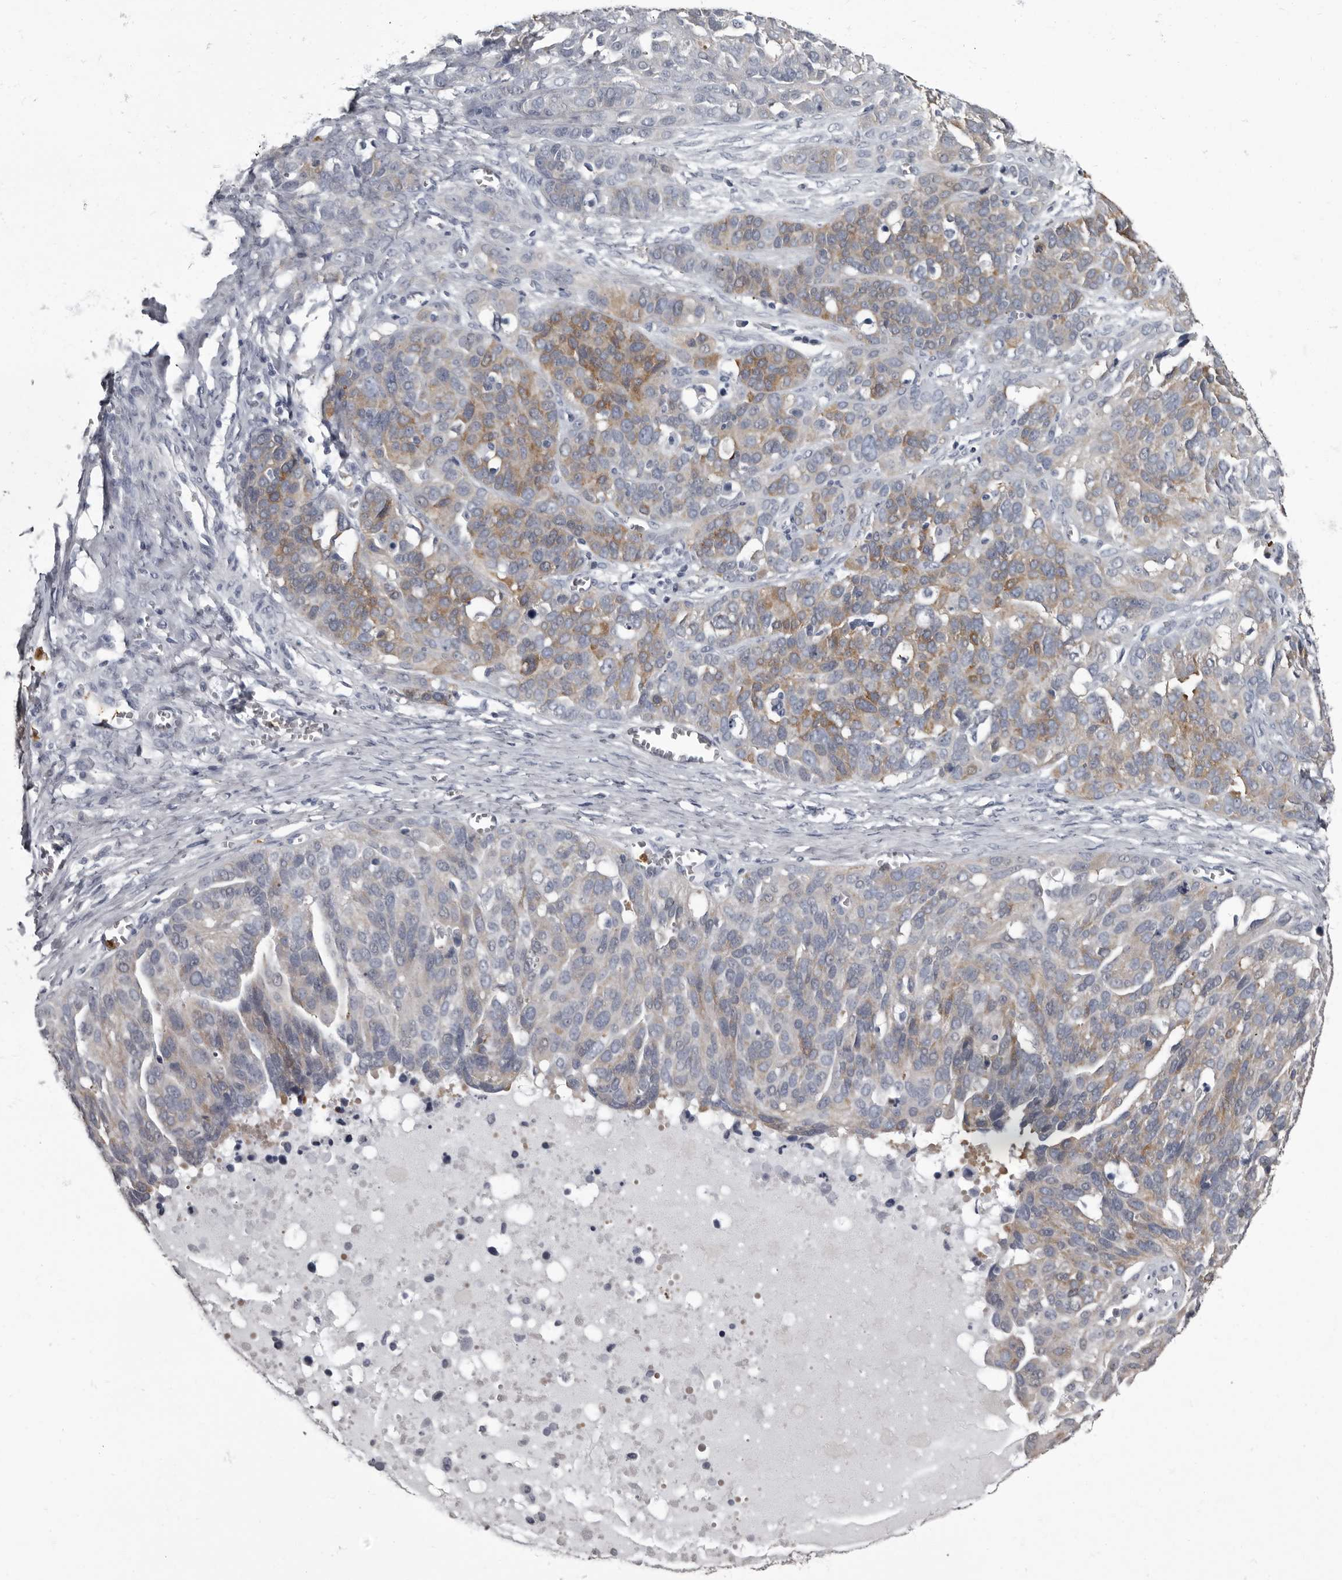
{"staining": {"intensity": "moderate", "quantity": "25%-75%", "location": "cytoplasmic/membranous"}, "tissue": "ovarian cancer", "cell_type": "Tumor cells", "image_type": "cancer", "snomed": [{"axis": "morphology", "description": "Cystadenocarcinoma, serous, NOS"}, {"axis": "topography", "description": "Ovary"}], "caption": "Protein staining of serous cystadenocarcinoma (ovarian) tissue demonstrates moderate cytoplasmic/membranous staining in about 25%-75% of tumor cells. Nuclei are stained in blue.", "gene": "TPD52L1", "patient": {"sex": "female", "age": 44}}